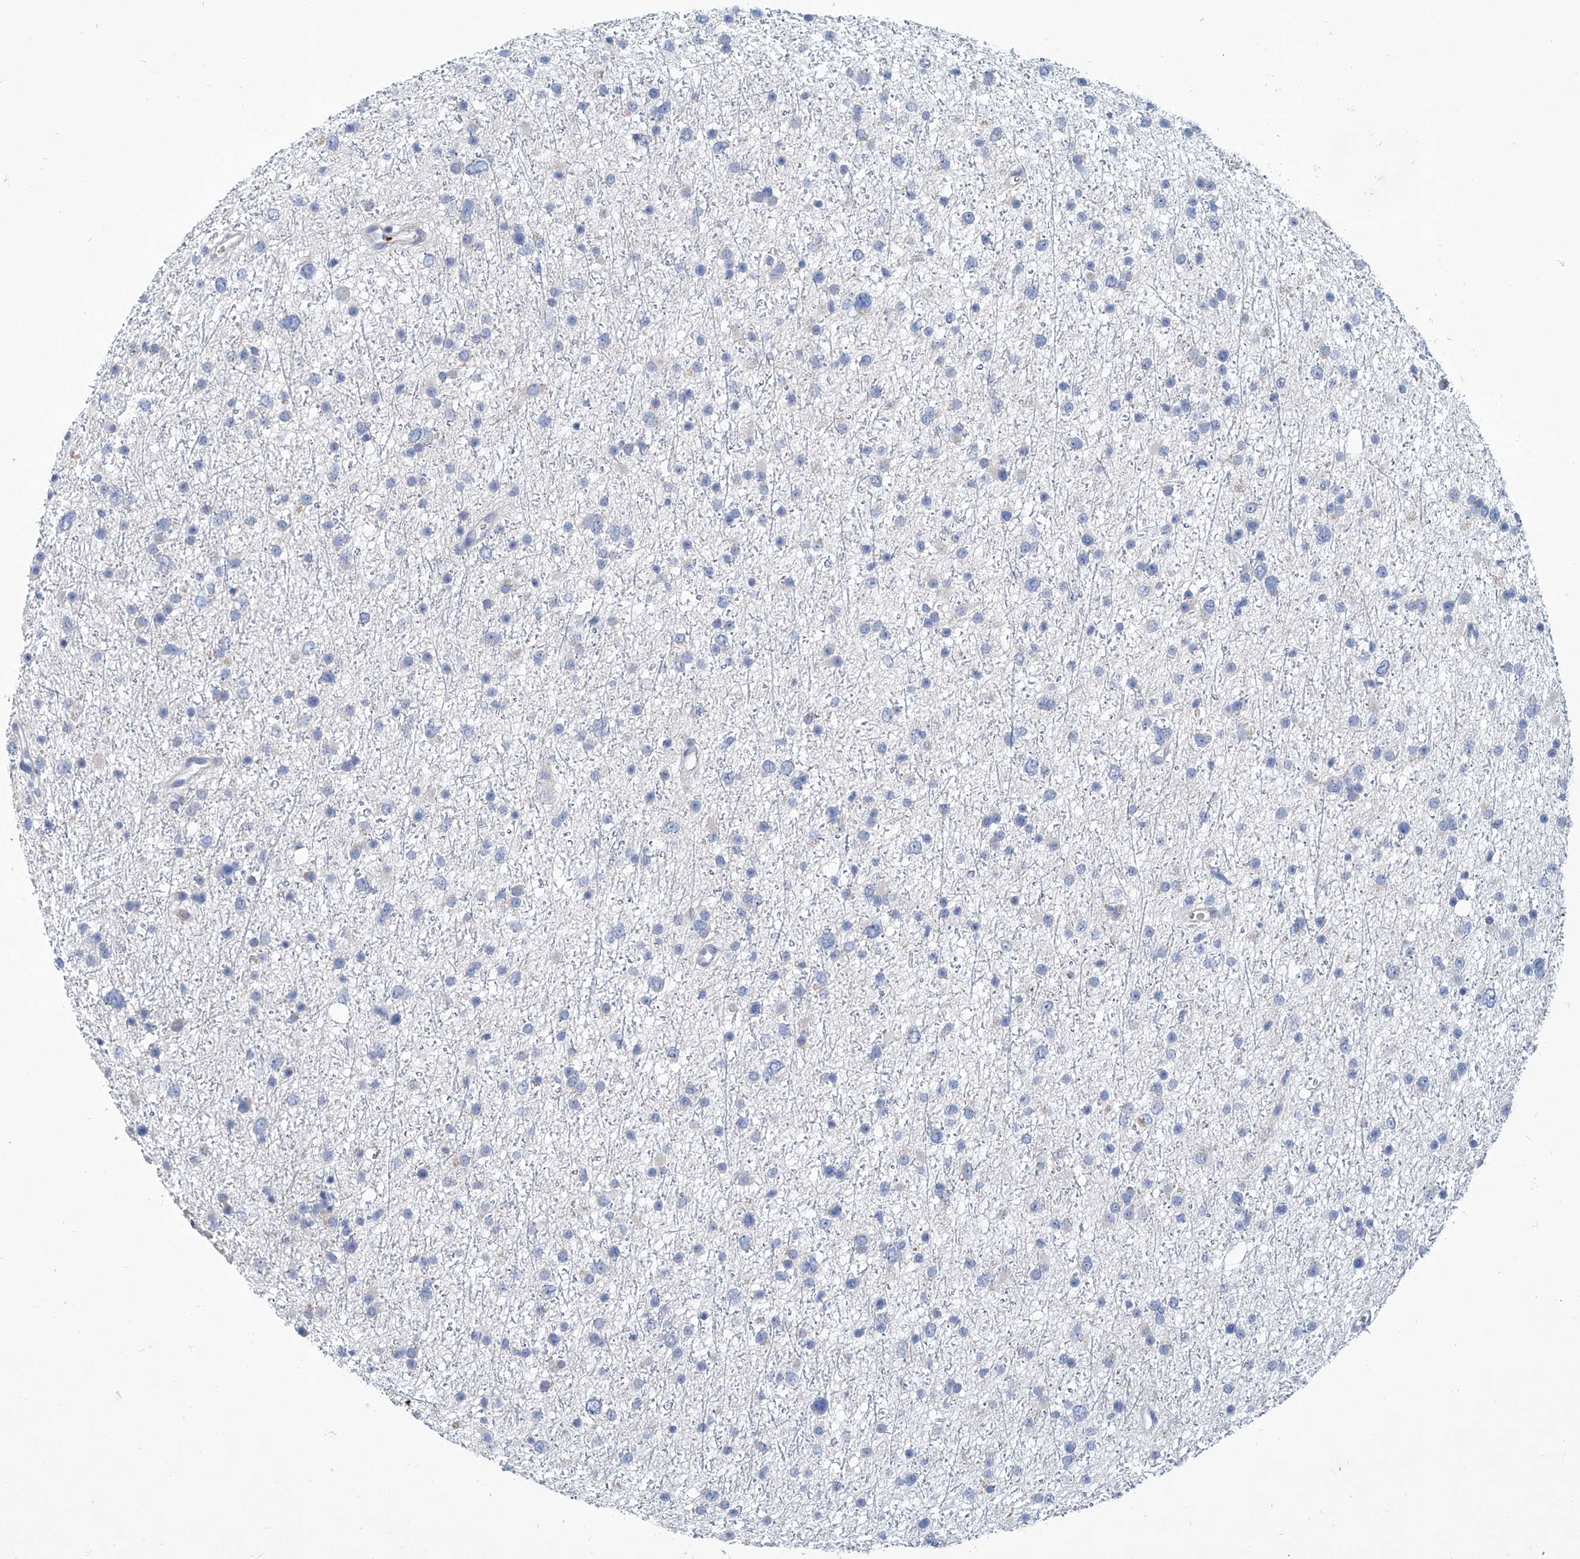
{"staining": {"intensity": "negative", "quantity": "none", "location": "none"}, "tissue": "glioma", "cell_type": "Tumor cells", "image_type": "cancer", "snomed": [{"axis": "morphology", "description": "Glioma, malignant, Low grade"}, {"axis": "topography", "description": "Cerebral cortex"}], "caption": "Micrograph shows no significant protein staining in tumor cells of malignant glioma (low-grade).", "gene": "FPR2", "patient": {"sex": "female", "age": 39}}